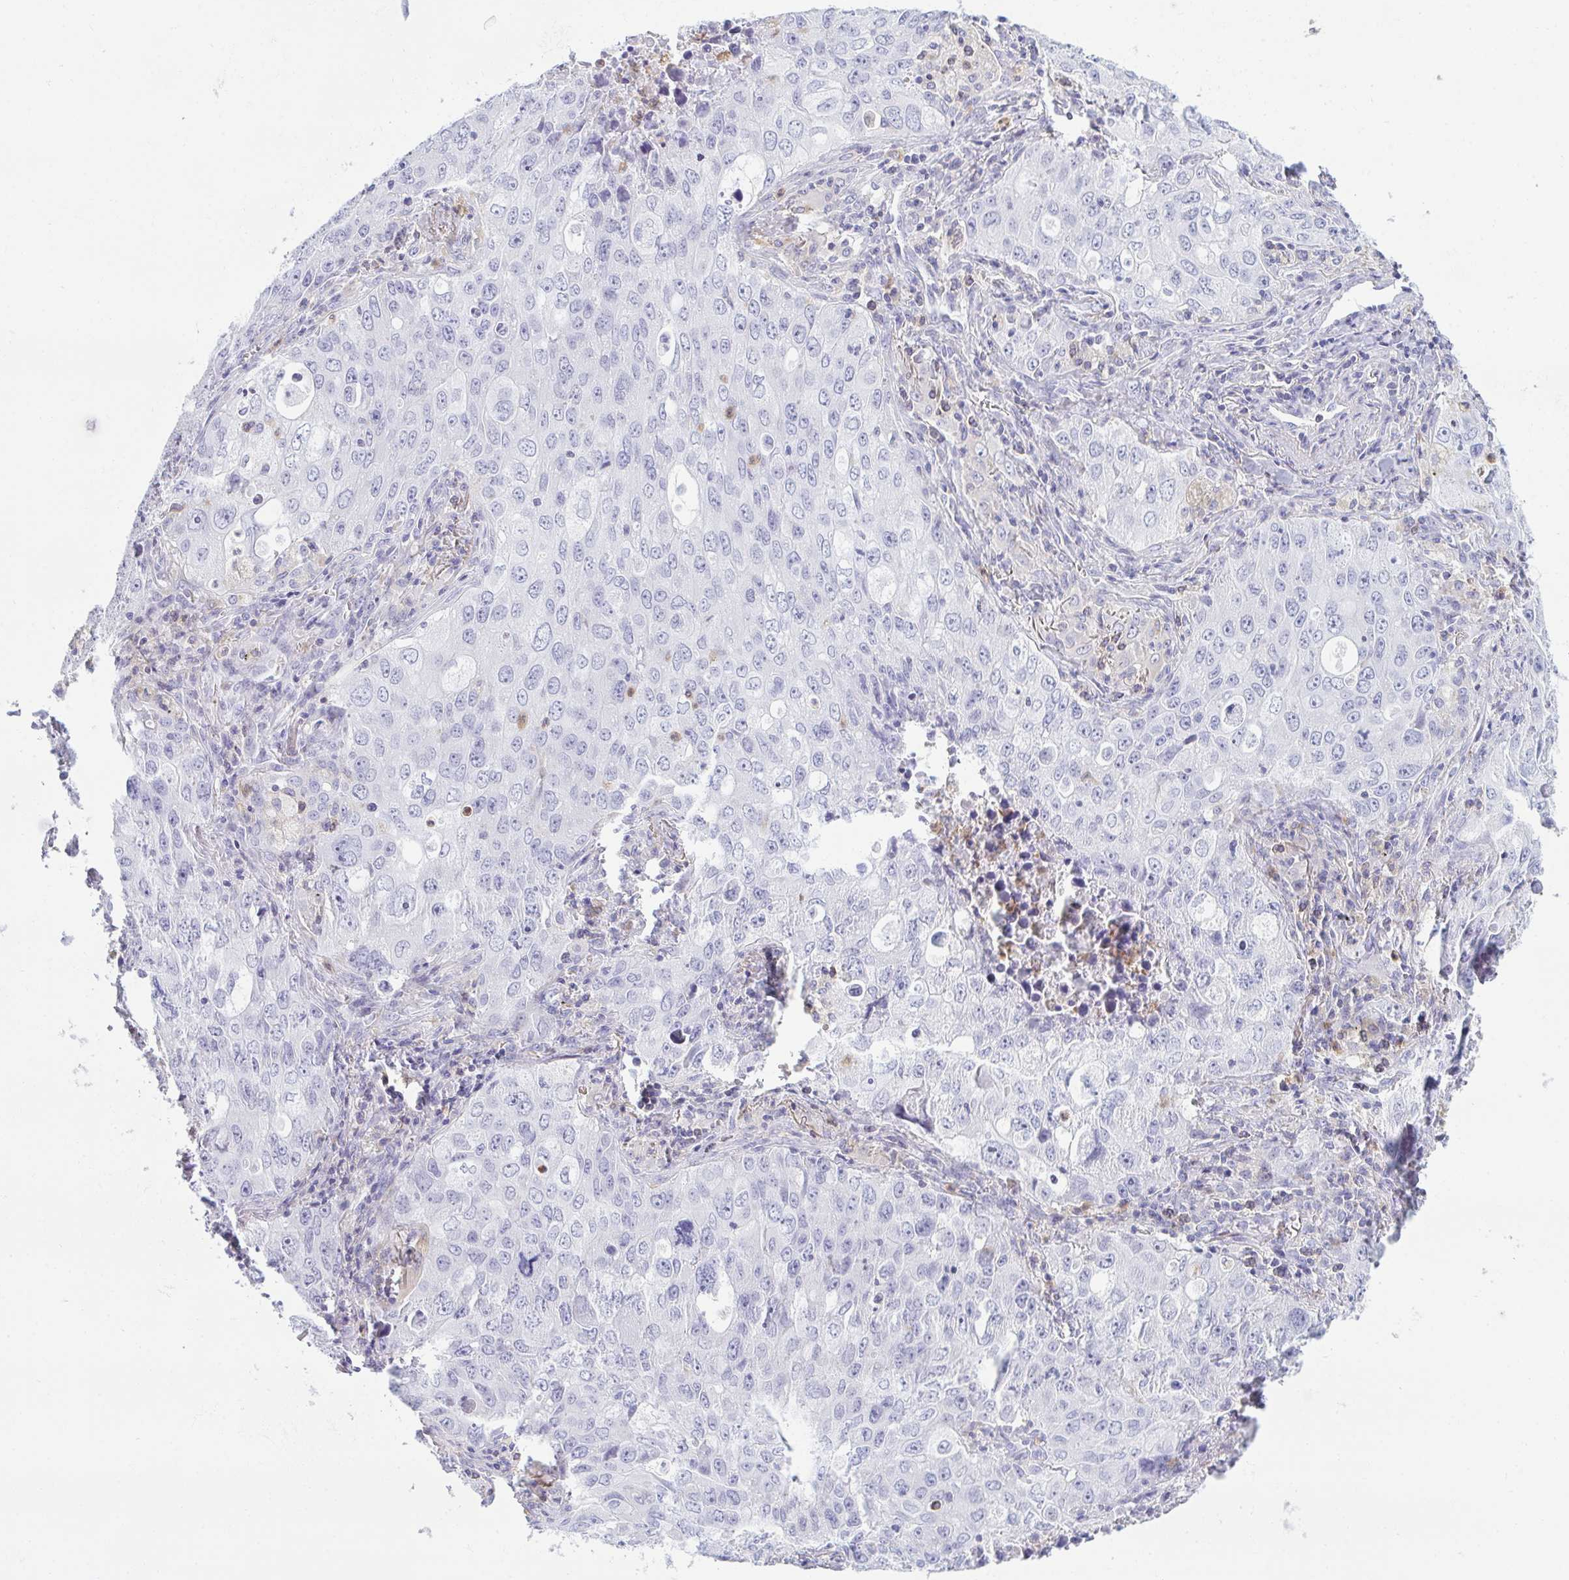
{"staining": {"intensity": "negative", "quantity": "none", "location": "none"}, "tissue": "lung cancer", "cell_type": "Tumor cells", "image_type": "cancer", "snomed": [{"axis": "morphology", "description": "Adenocarcinoma, NOS"}, {"axis": "morphology", "description": "Adenocarcinoma, metastatic, NOS"}, {"axis": "topography", "description": "Lymph node"}, {"axis": "topography", "description": "Lung"}], "caption": "Immunohistochemistry of human lung cancer (adenocarcinoma) demonstrates no expression in tumor cells. (Stains: DAB IHC with hematoxylin counter stain, Microscopy: brightfield microscopy at high magnification).", "gene": "MYO1F", "patient": {"sex": "female", "age": 42}}